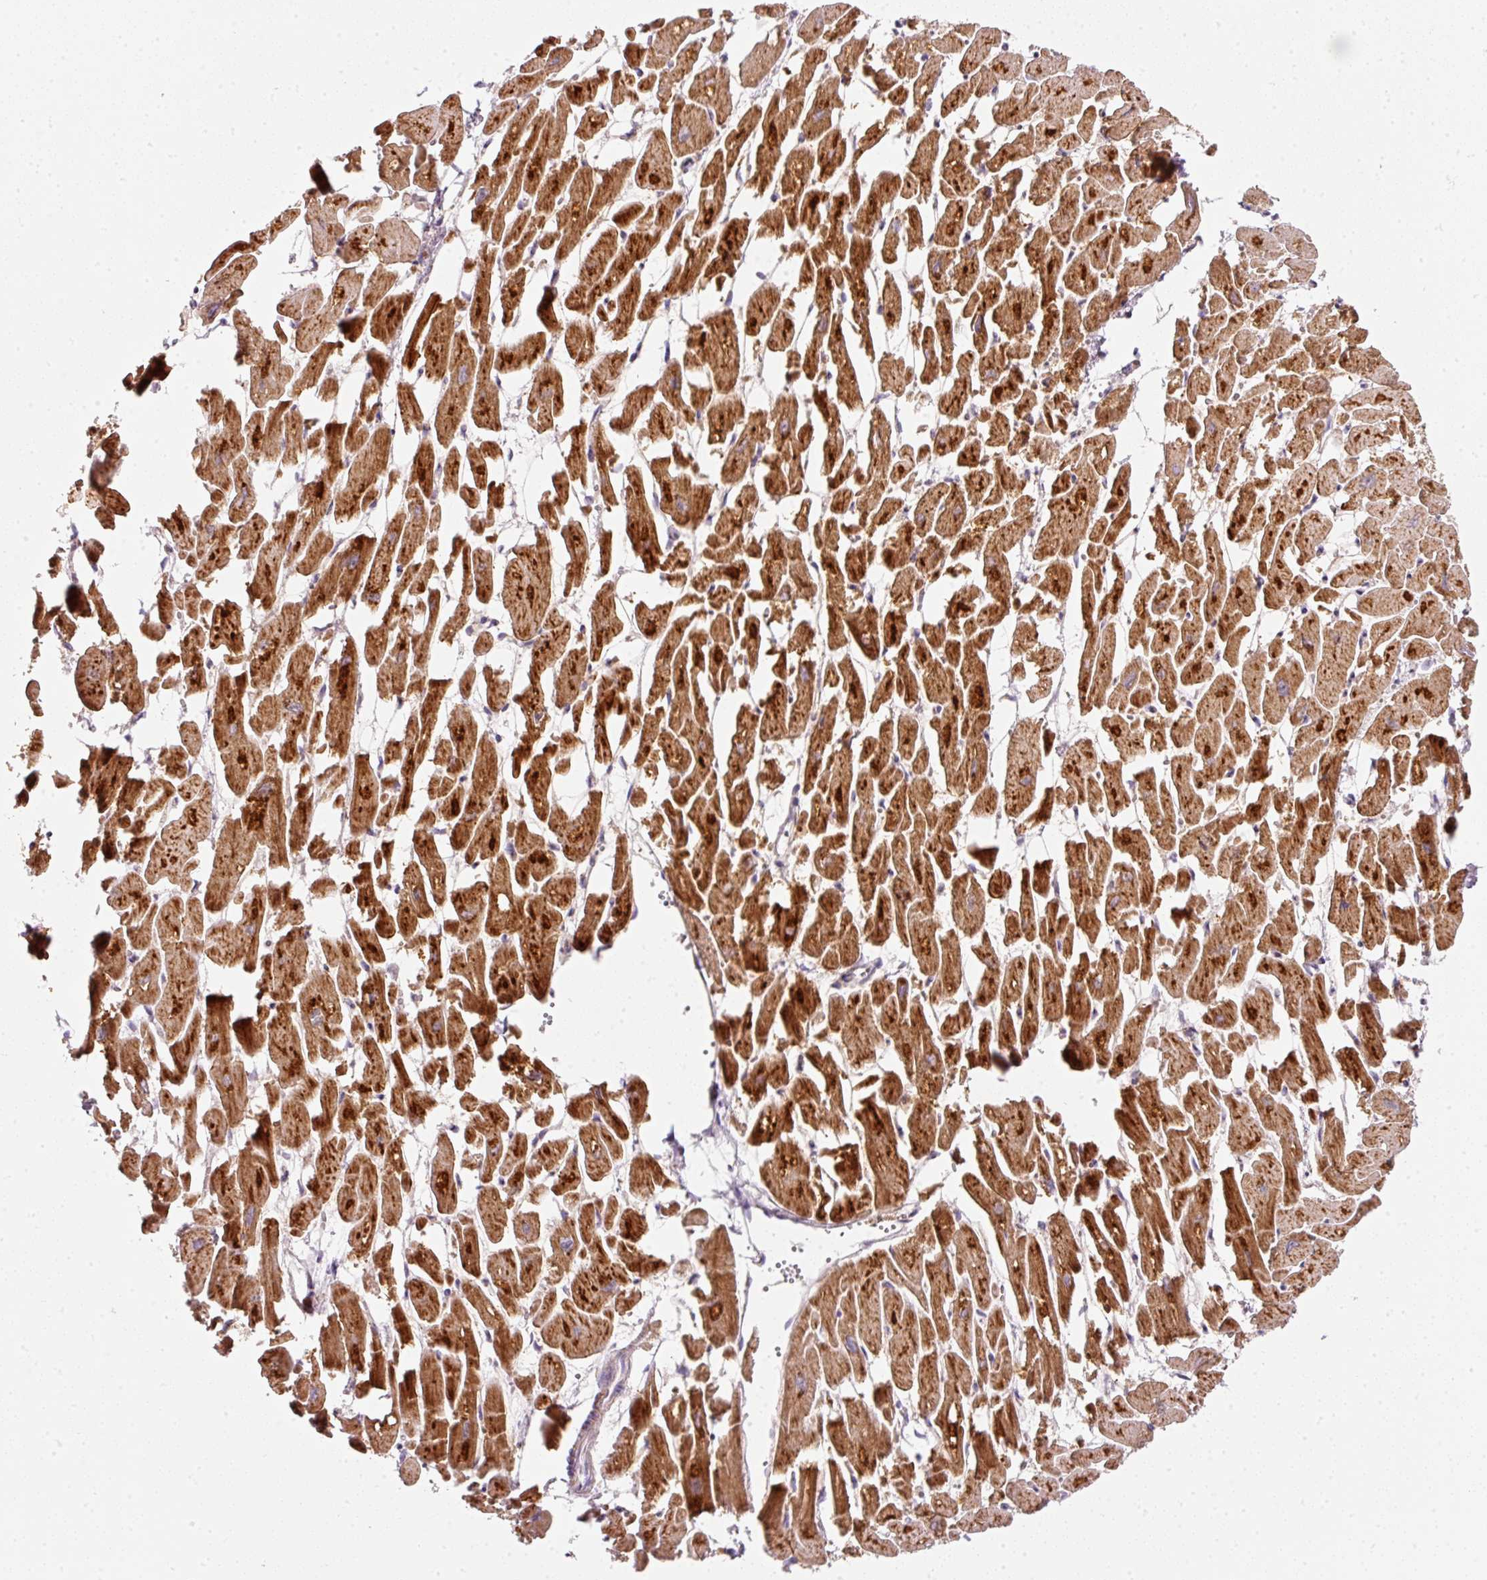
{"staining": {"intensity": "strong", "quantity": ">75%", "location": "cytoplasmic/membranous"}, "tissue": "heart muscle", "cell_type": "Cardiomyocytes", "image_type": "normal", "snomed": [{"axis": "morphology", "description": "Normal tissue, NOS"}, {"axis": "topography", "description": "Heart"}], "caption": "Normal heart muscle was stained to show a protein in brown. There is high levels of strong cytoplasmic/membranous staining in approximately >75% of cardiomyocytes.", "gene": "NDUFA1", "patient": {"sex": "male", "age": 54}}